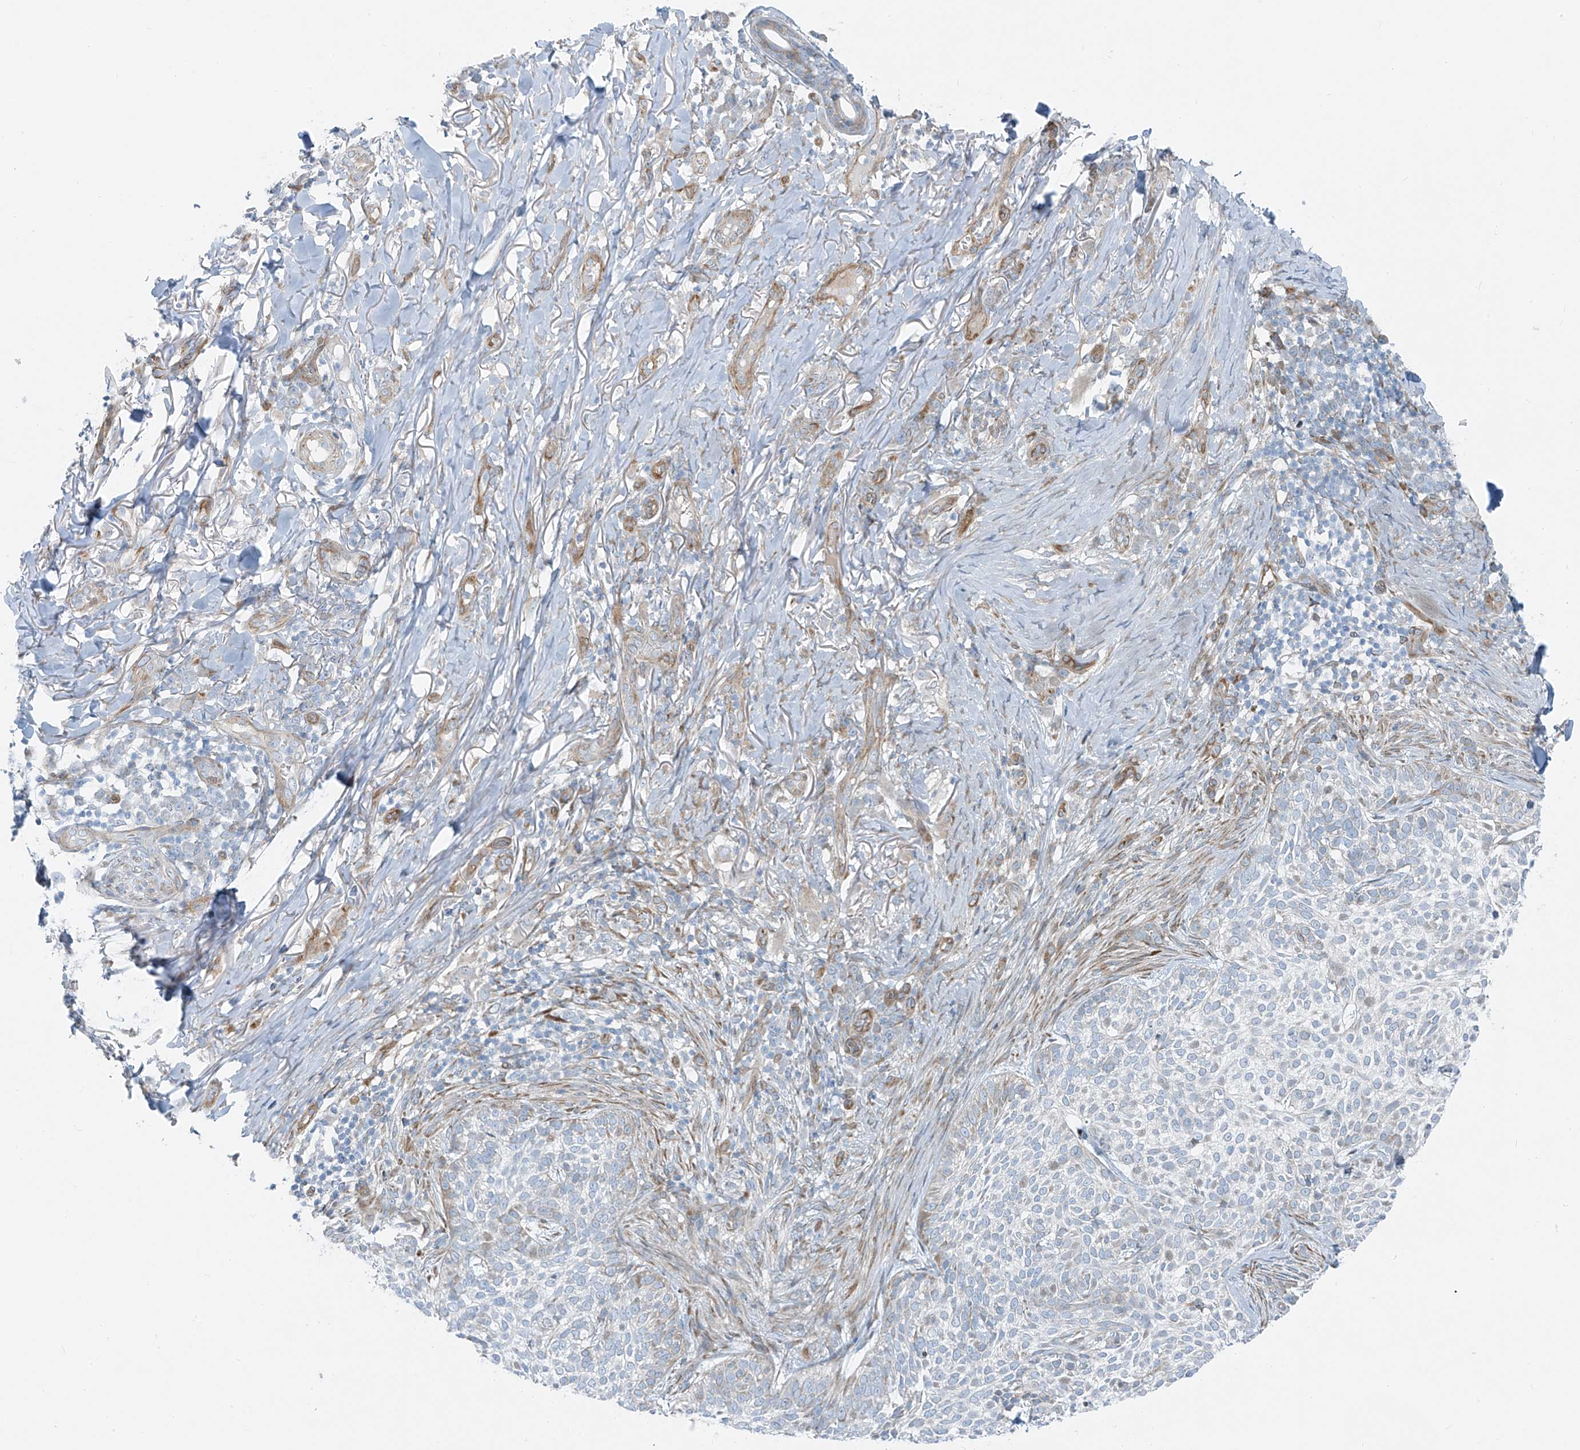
{"staining": {"intensity": "negative", "quantity": "none", "location": "none"}, "tissue": "skin cancer", "cell_type": "Tumor cells", "image_type": "cancer", "snomed": [{"axis": "morphology", "description": "Basal cell carcinoma"}, {"axis": "topography", "description": "Skin"}], "caption": "Micrograph shows no protein positivity in tumor cells of basal cell carcinoma (skin) tissue.", "gene": "HIC2", "patient": {"sex": "female", "age": 64}}